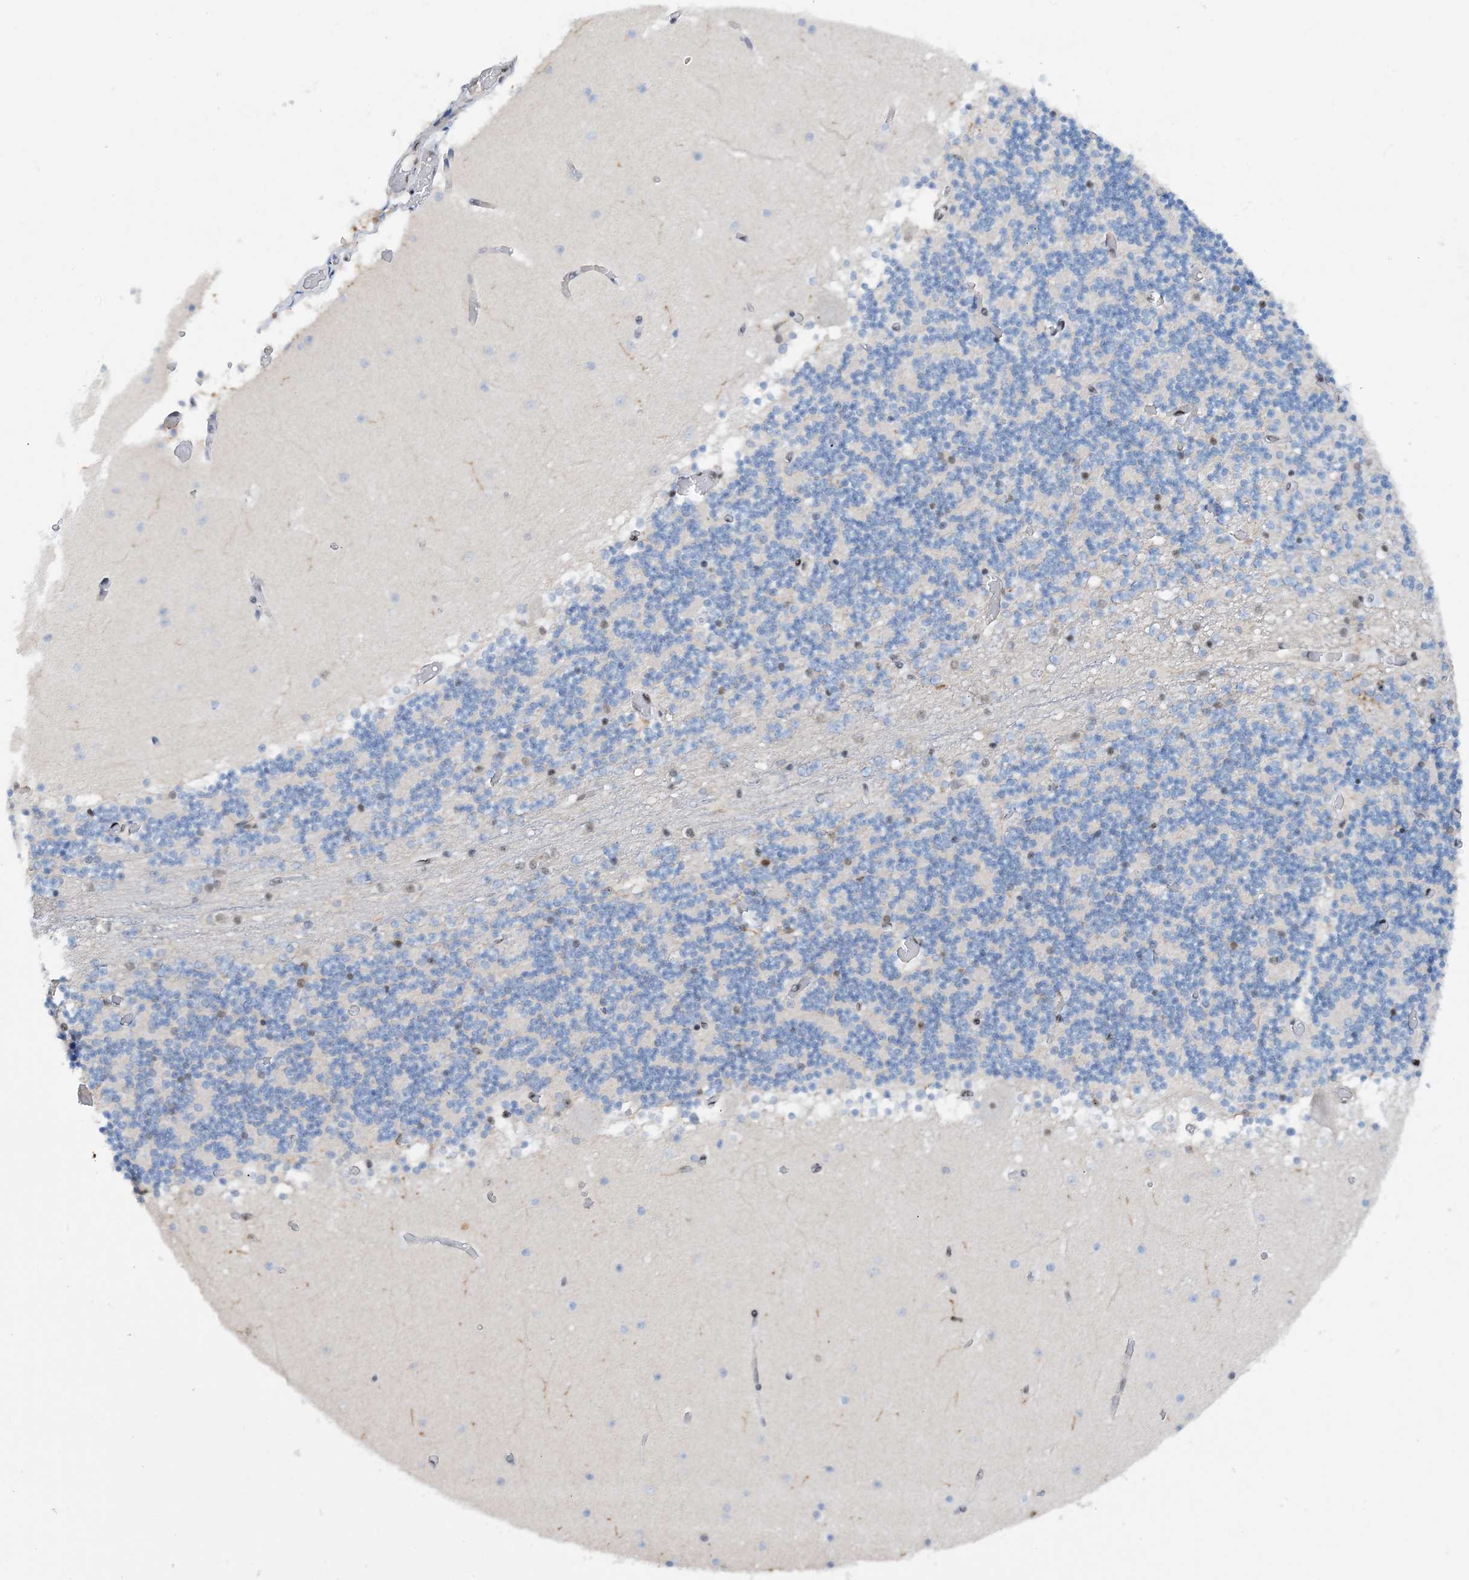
{"staining": {"intensity": "weak", "quantity": "<25%", "location": "nuclear"}, "tissue": "cerebellum", "cell_type": "Cells in granular layer", "image_type": "normal", "snomed": [{"axis": "morphology", "description": "Normal tissue, NOS"}, {"axis": "topography", "description": "Cerebellum"}], "caption": "DAB (3,3'-diaminobenzidine) immunohistochemical staining of unremarkable cerebellum reveals no significant expression in cells in granular layer. The staining is performed using DAB (3,3'-diaminobenzidine) brown chromogen with nuclei counter-stained in using hematoxylin.", "gene": "HEMK1", "patient": {"sex": "female", "age": 28}}